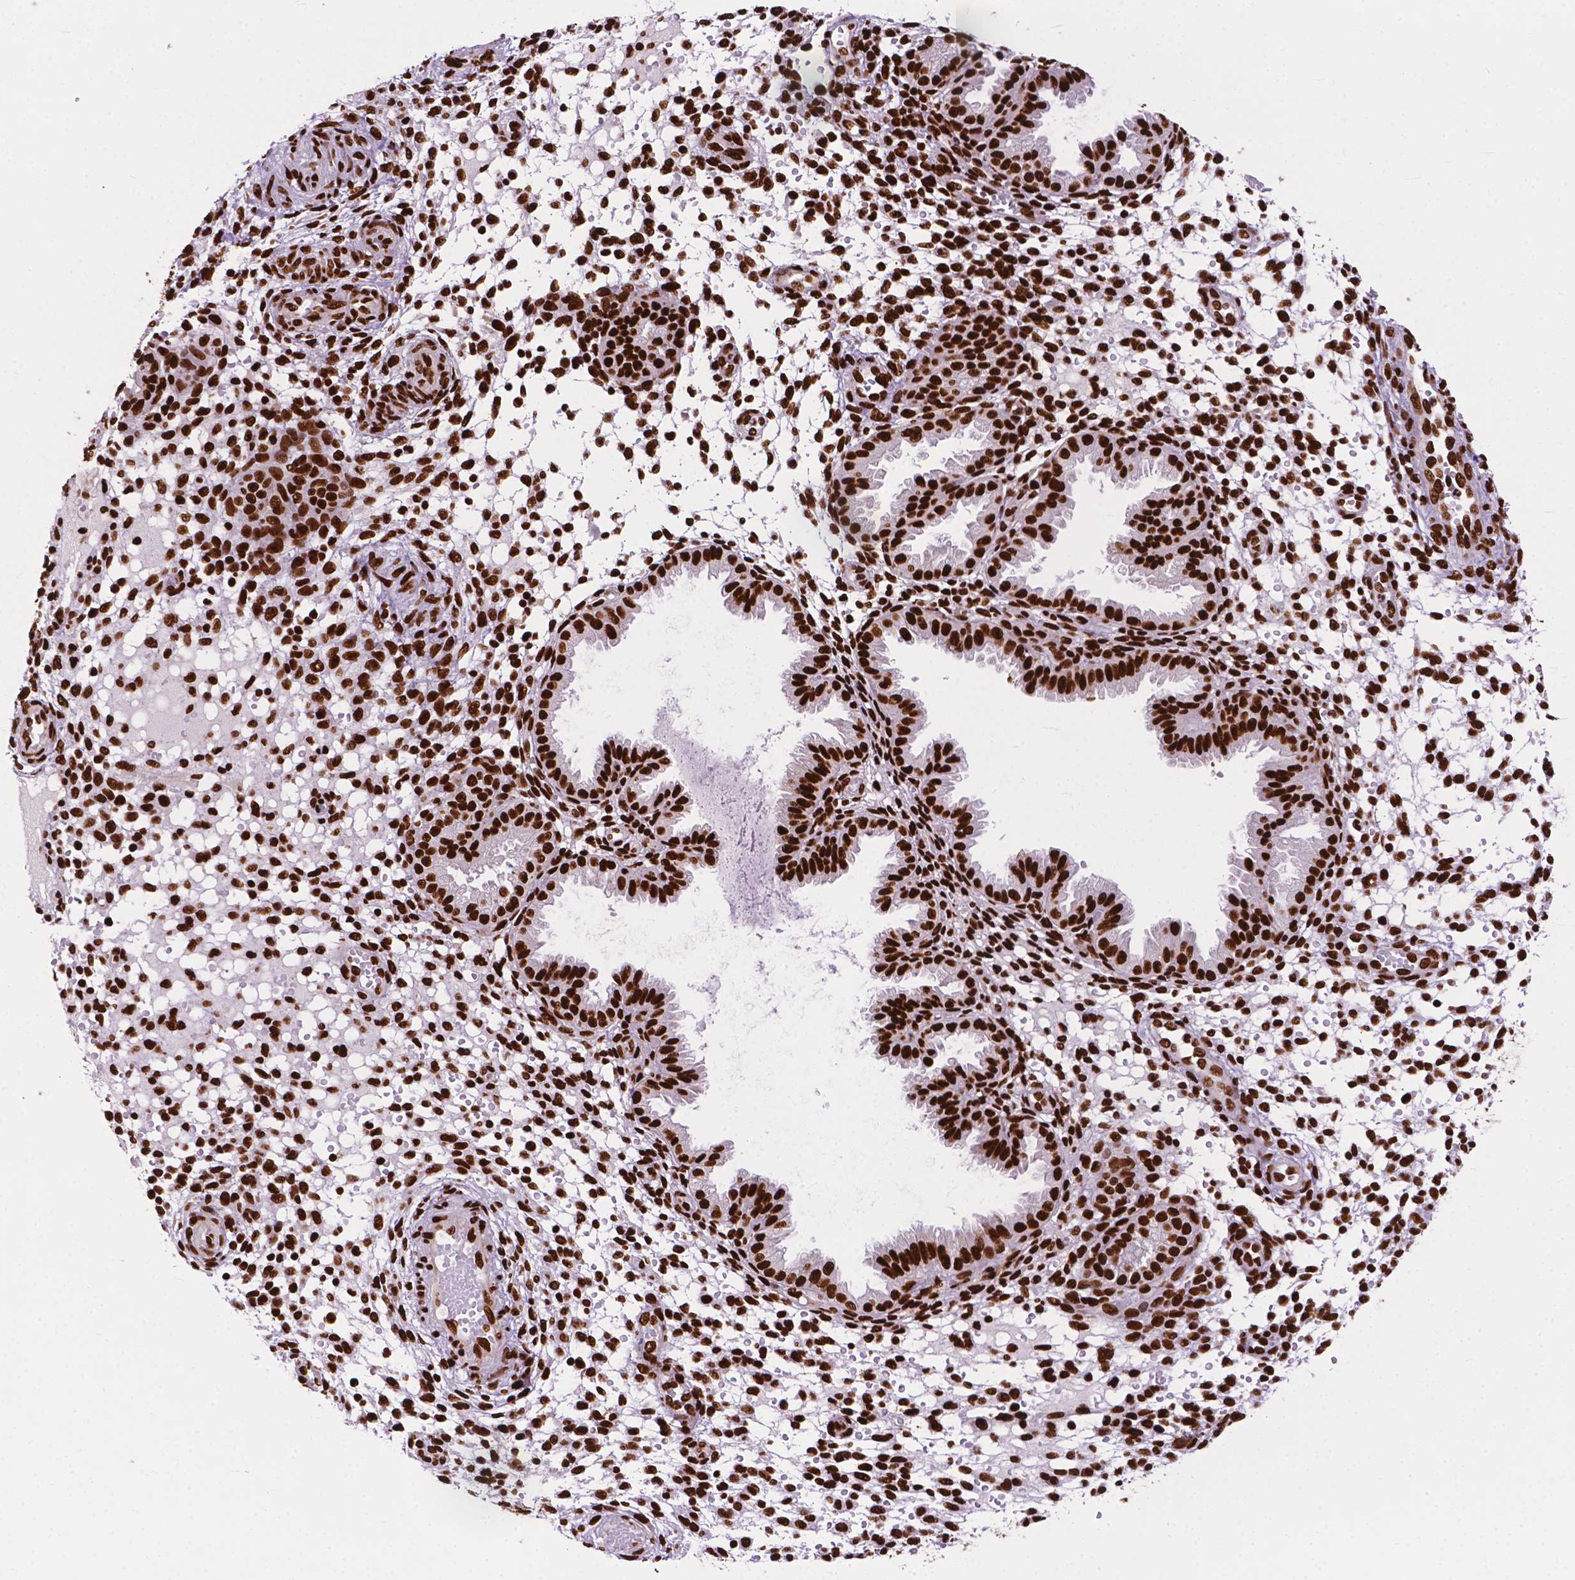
{"staining": {"intensity": "strong", "quantity": ">75%", "location": "nuclear"}, "tissue": "endometrium", "cell_type": "Cells in endometrial stroma", "image_type": "normal", "snomed": [{"axis": "morphology", "description": "Normal tissue, NOS"}, {"axis": "topography", "description": "Endometrium"}], "caption": "Protein expression analysis of unremarkable endometrium shows strong nuclear staining in approximately >75% of cells in endometrial stroma.", "gene": "SMIM5", "patient": {"sex": "female", "age": 33}}